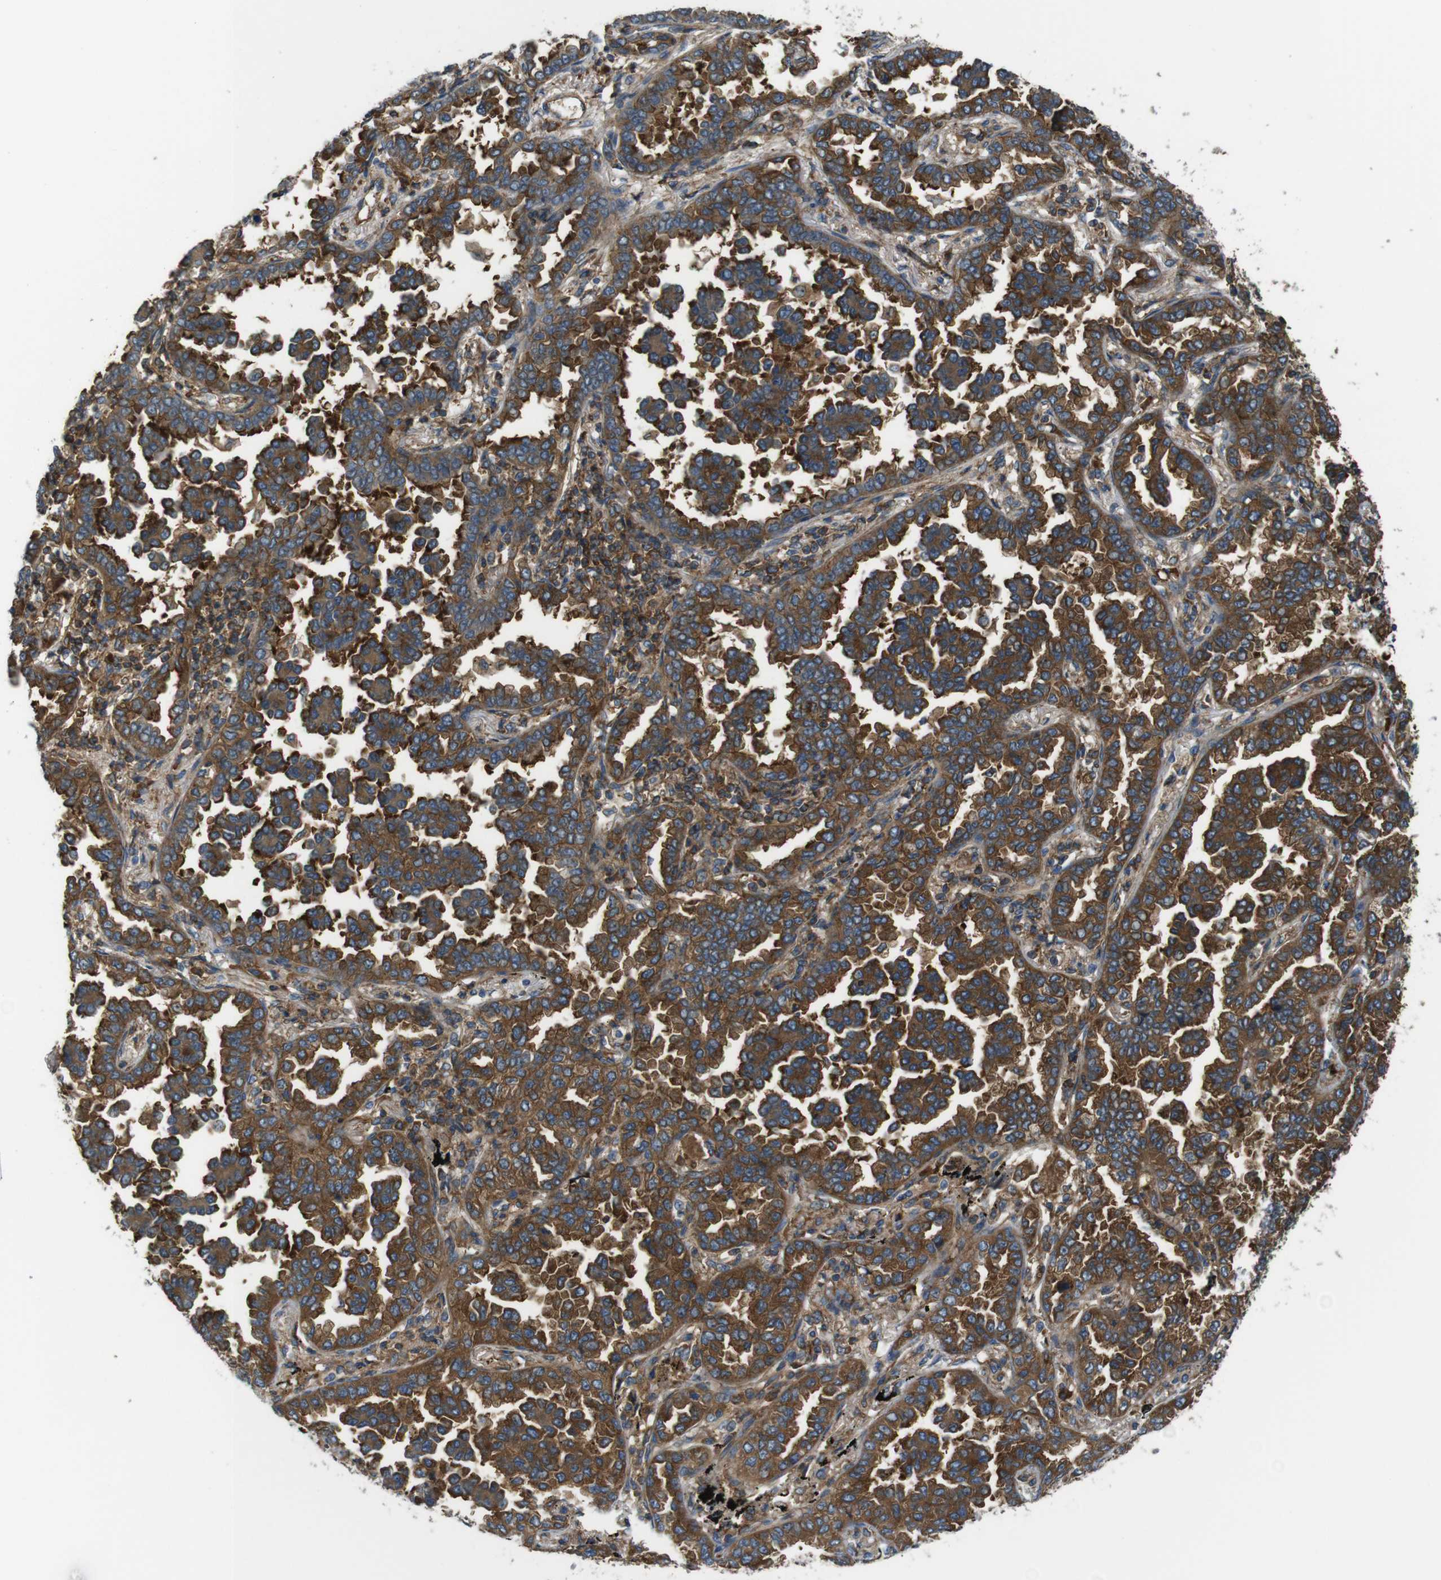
{"staining": {"intensity": "strong", "quantity": ">75%", "location": "cytoplasmic/membranous"}, "tissue": "lung cancer", "cell_type": "Tumor cells", "image_type": "cancer", "snomed": [{"axis": "morphology", "description": "Normal tissue, NOS"}, {"axis": "morphology", "description": "Adenocarcinoma, NOS"}, {"axis": "topography", "description": "Lung"}], "caption": "Brown immunohistochemical staining in lung cancer demonstrates strong cytoplasmic/membranous expression in about >75% of tumor cells.", "gene": "TSC1", "patient": {"sex": "male", "age": 59}}